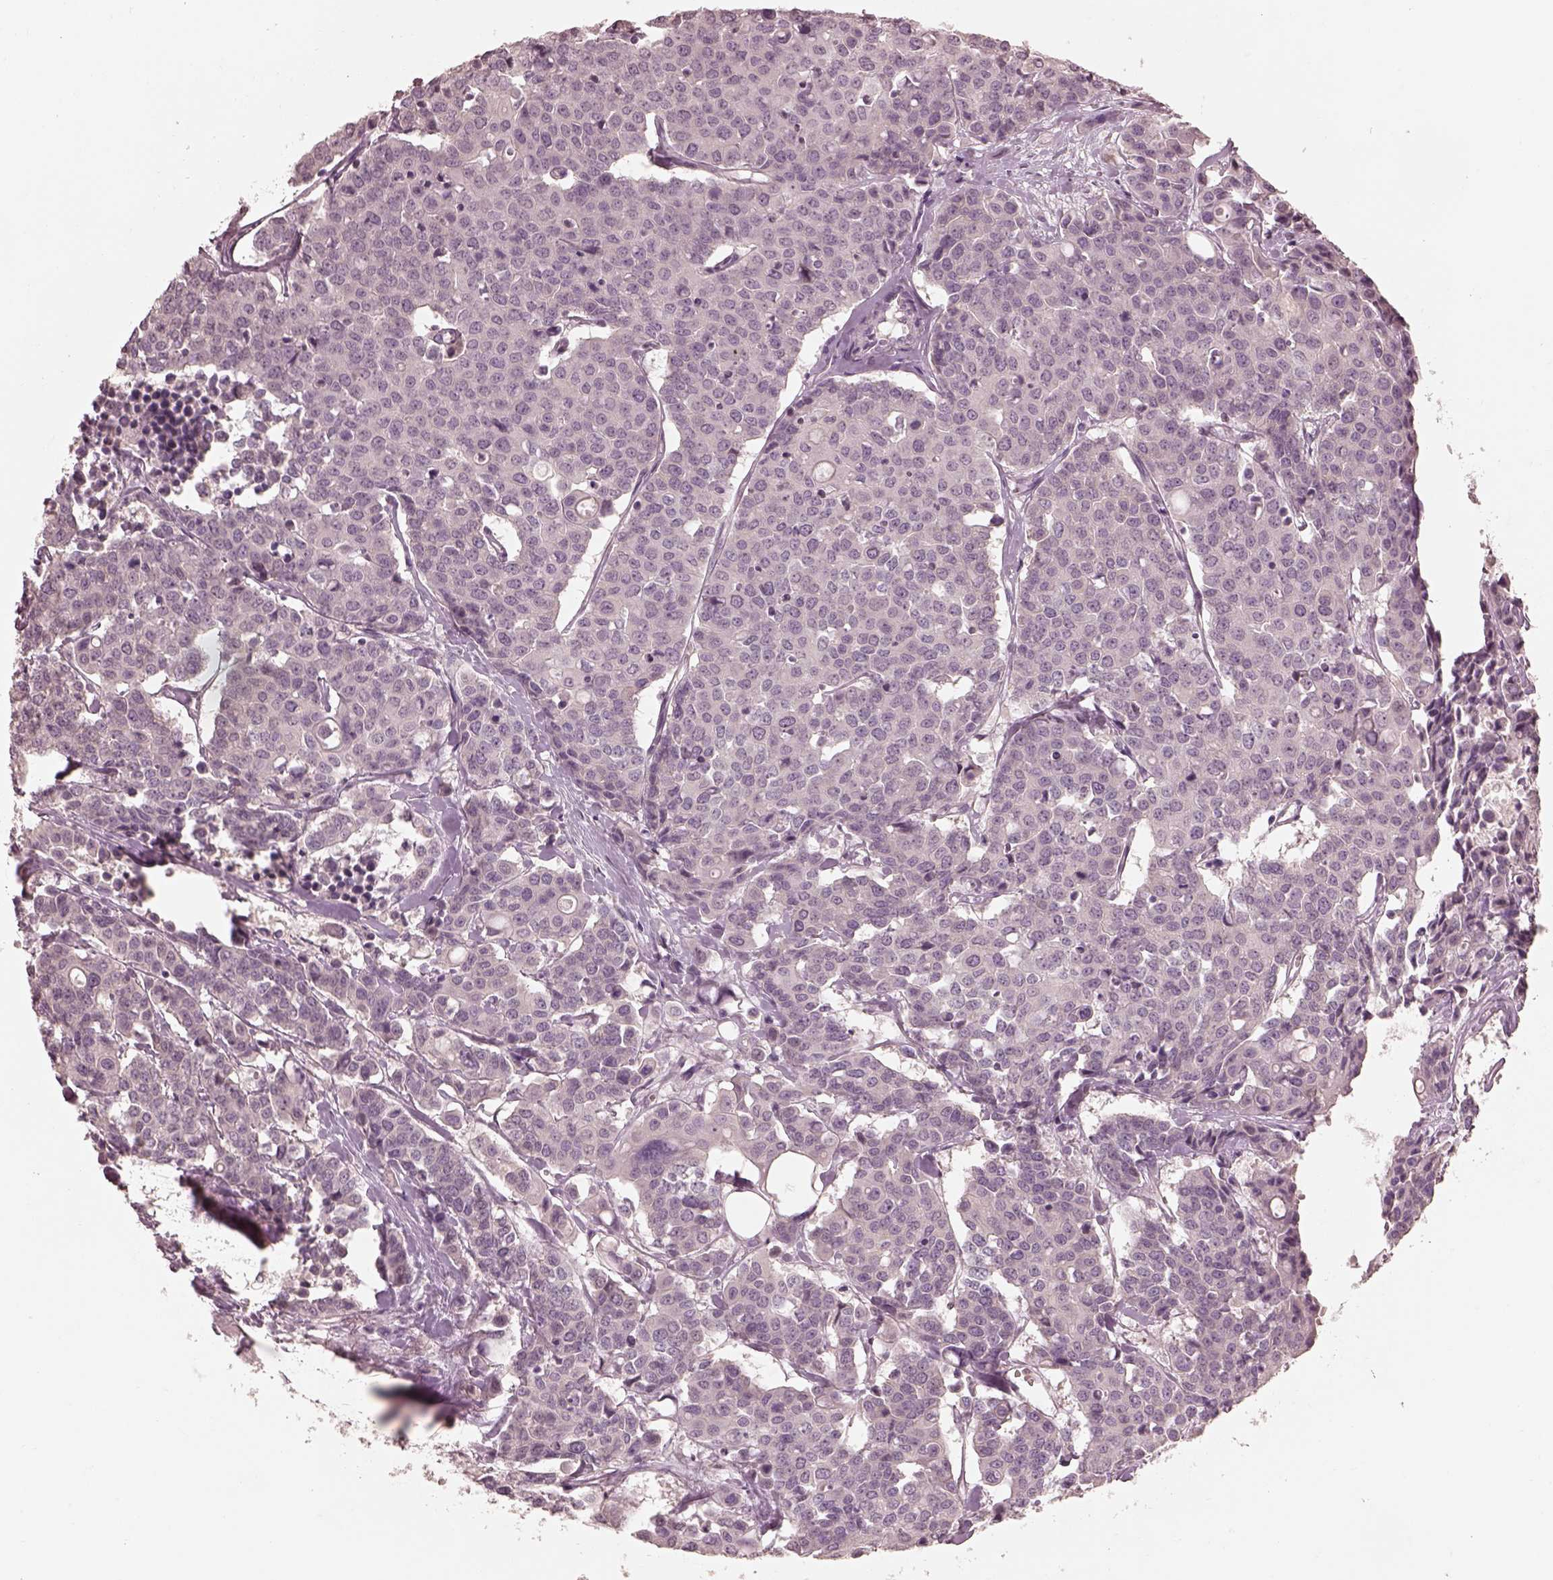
{"staining": {"intensity": "negative", "quantity": "none", "location": "none"}, "tissue": "carcinoid", "cell_type": "Tumor cells", "image_type": "cancer", "snomed": [{"axis": "morphology", "description": "Carcinoid, malignant, NOS"}, {"axis": "topography", "description": "Colon"}], "caption": "An immunohistochemistry (IHC) histopathology image of carcinoid (malignant) is shown. There is no staining in tumor cells of carcinoid (malignant).", "gene": "PRKACG", "patient": {"sex": "male", "age": 81}}